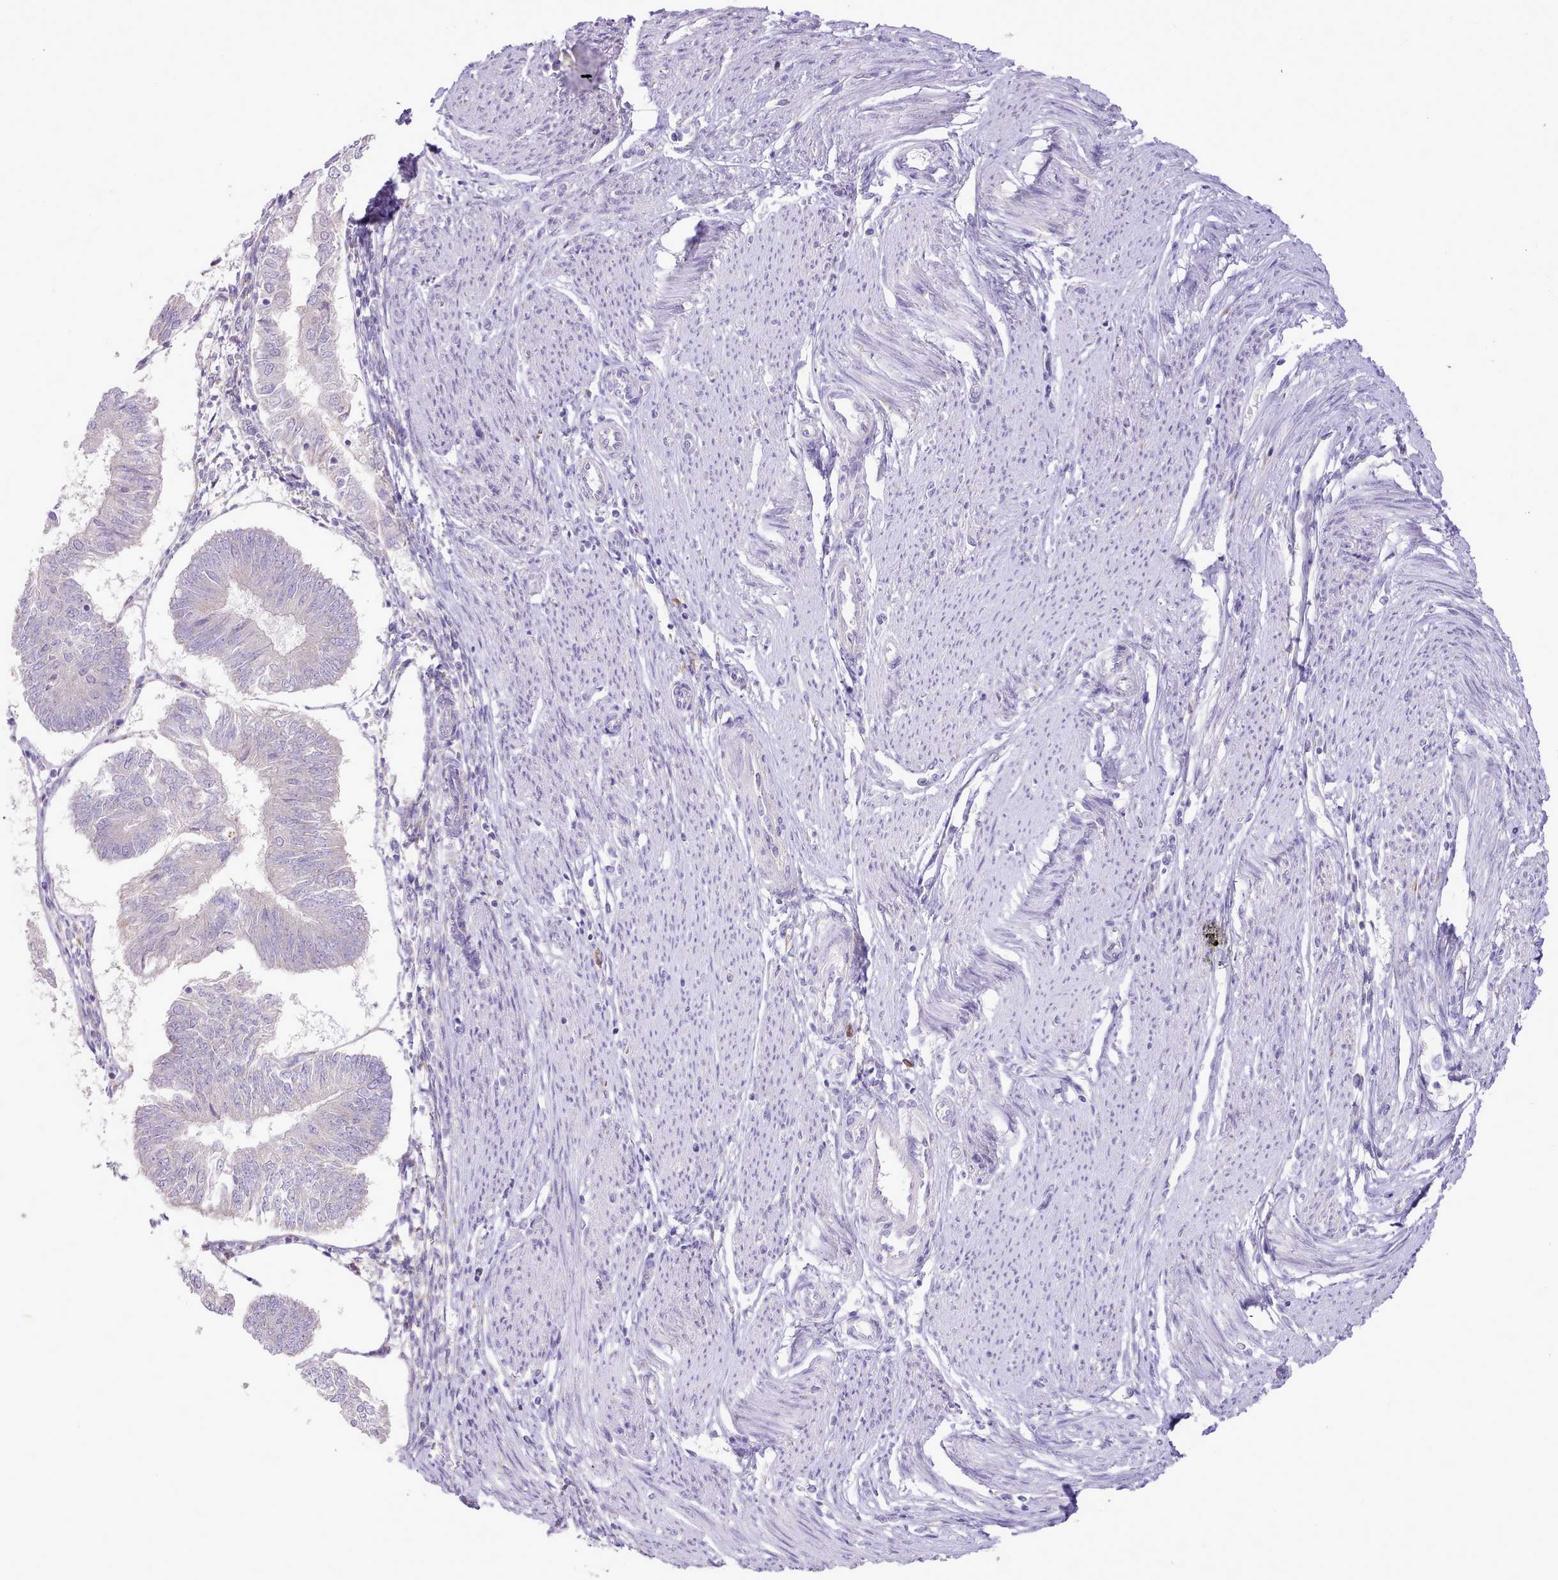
{"staining": {"intensity": "negative", "quantity": "none", "location": "none"}, "tissue": "endometrial cancer", "cell_type": "Tumor cells", "image_type": "cancer", "snomed": [{"axis": "morphology", "description": "Adenocarcinoma, NOS"}, {"axis": "topography", "description": "Endometrium"}], "caption": "DAB immunohistochemical staining of human adenocarcinoma (endometrial) demonstrates no significant staining in tumor cells.", "gene": "CCL1", "patient": {"sex": "female", "age": 58}}